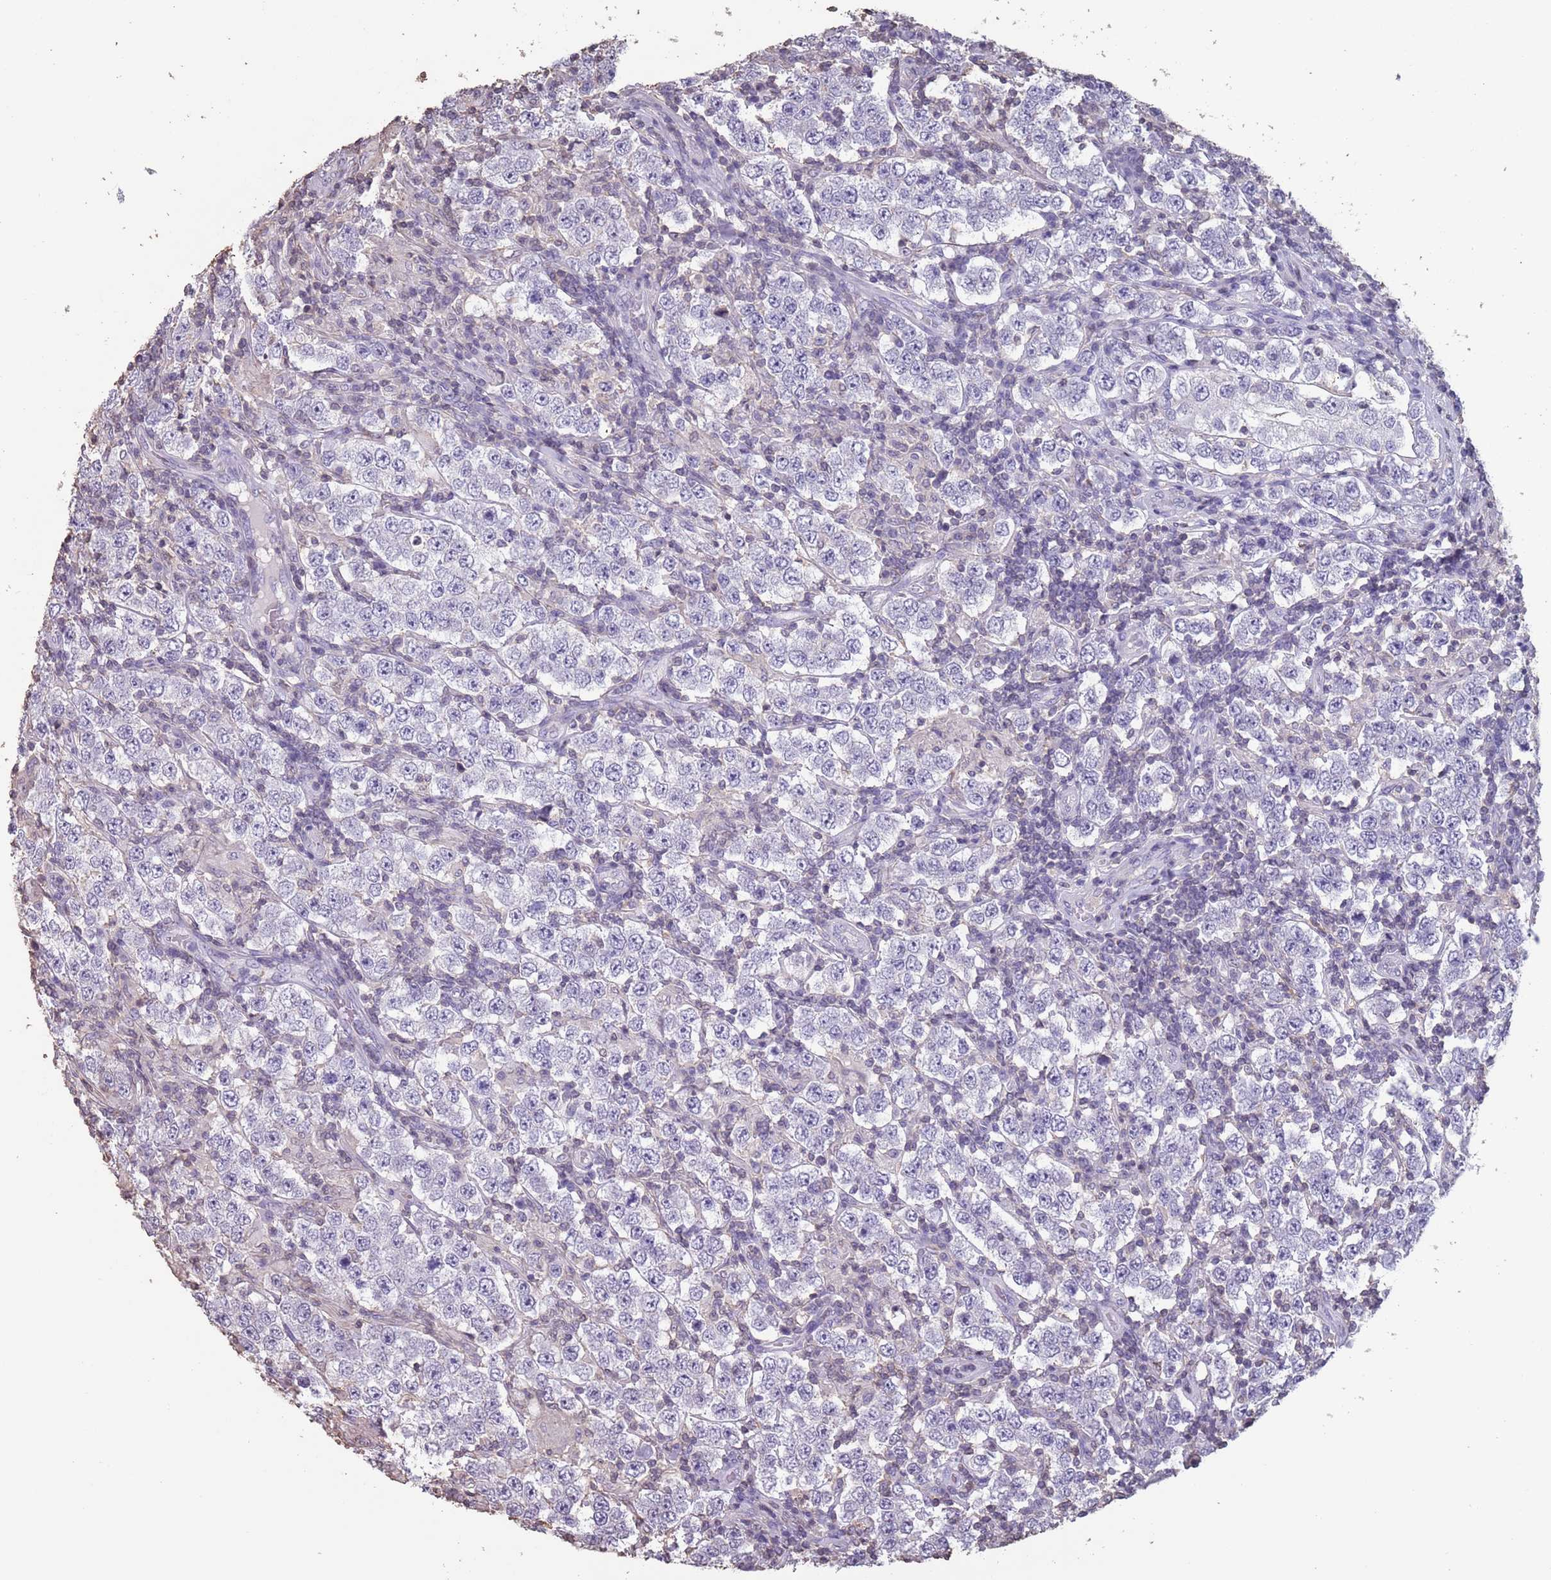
{"staining": {"intensity": "negative", "quantity": "none", "location": "none"}, "tissue": "testis cancer", "cell_type": "Tumor cells", "image_type": "cancer", "snomed": [{"axis": "morphology", "description": "Normal tissue, NOS"}, {"axis": "morphology", "description": "Urothelial carcinoma, High grade"}, {"axis": "morphology", "description": "Seminoma, NOS"}, {"axis": "morphology", "description": "Carcinoma, Embryonal, NOS"}, {"axis": "topography", "description": "Urinary bladder"}, {"axis": "topography", "description": "Testis"}], "caption": "The micrograph displays no staining of tumor cells in testis cancer (embryonal carcinoma). (Brightfield microscopy of DAB (3,3'-diaminobenzidine) immunohistochemistry (IHC) at high magnification).", "gene": "SUN5", "patient": {"sex": "male", "age": 41}}